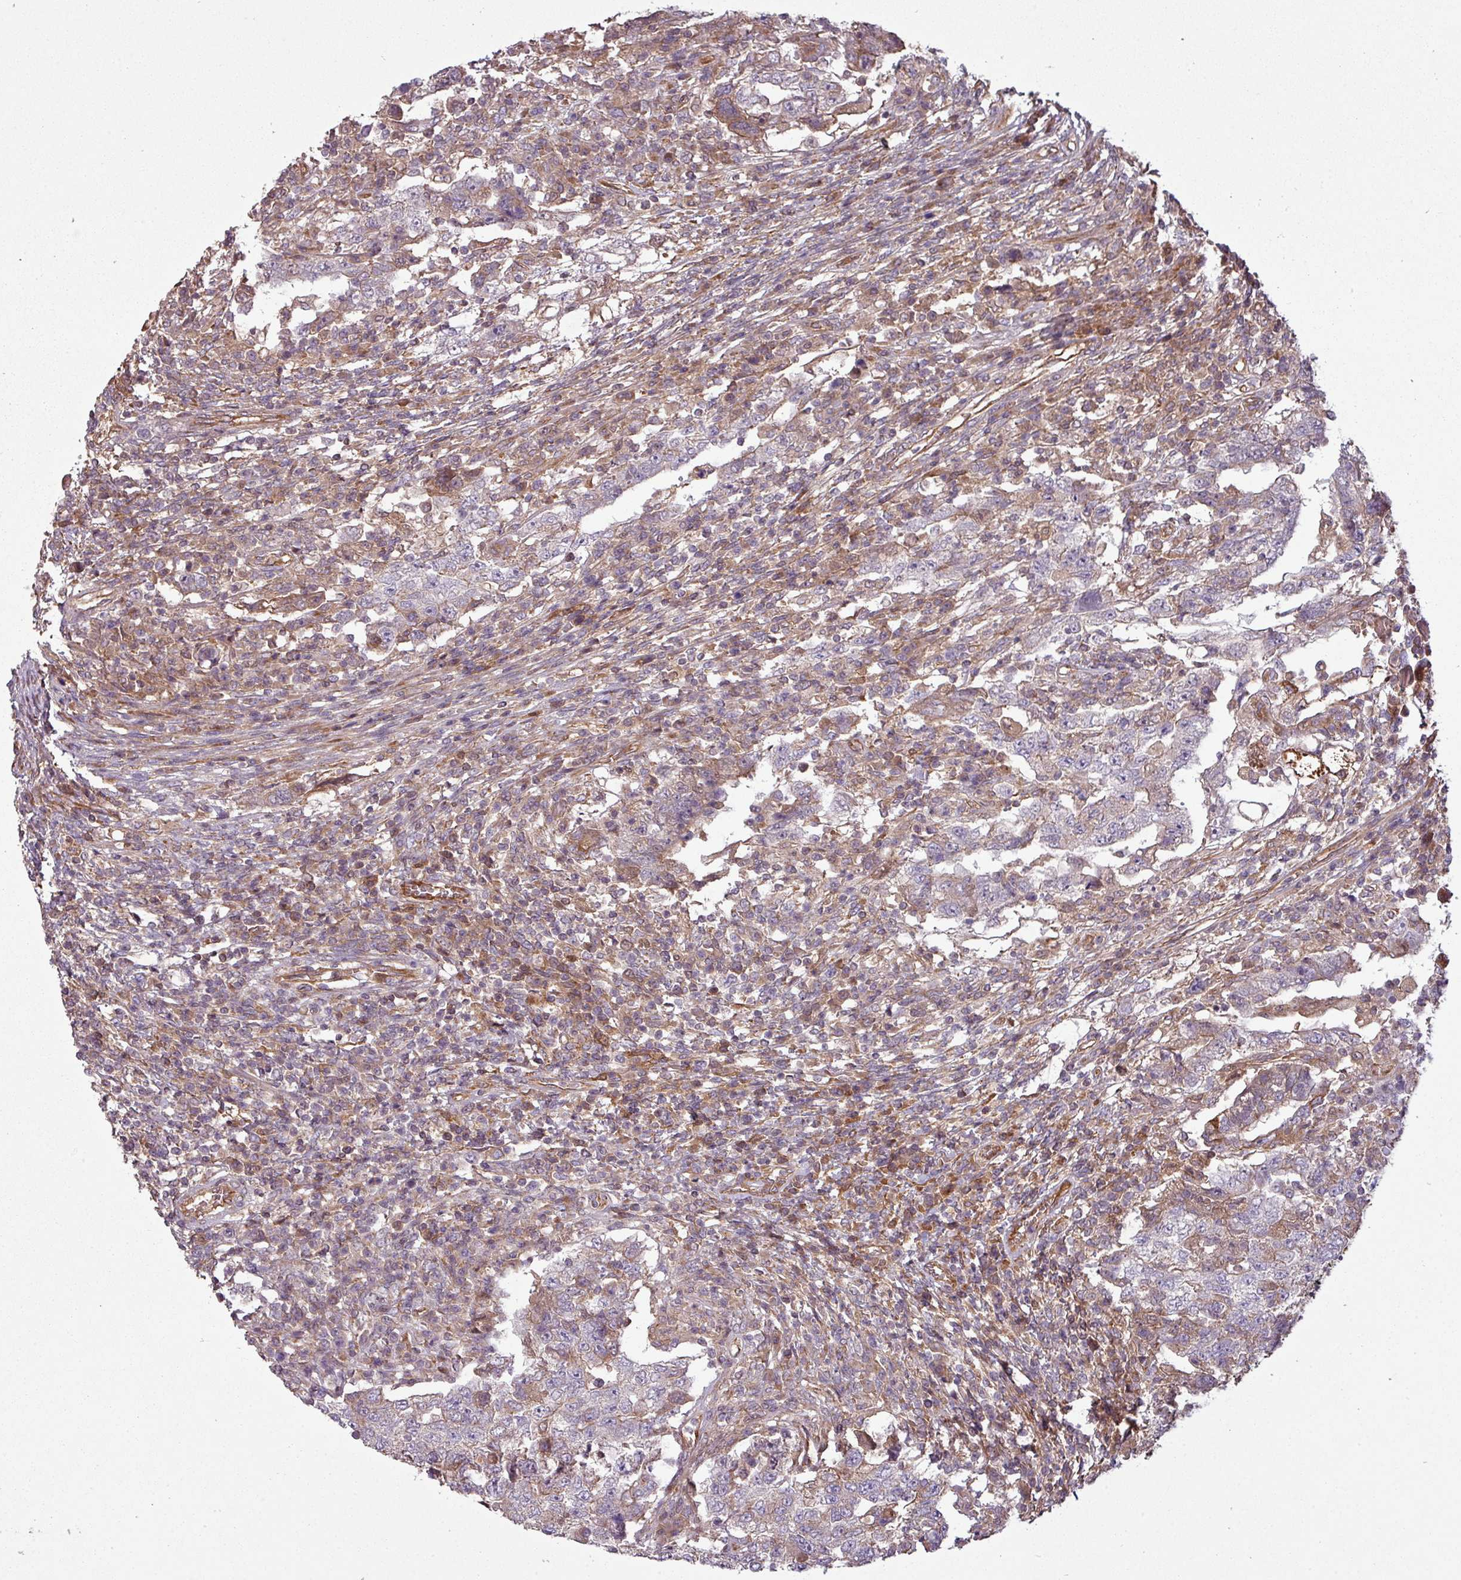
{"staining": {"intensity": "negative", "quantity": "none", "location": "none"}, "tissue": "testis cancer", "cell_type": "Tumor cells", "image_type": "cancer", "snomed": [{"axis": "morphology", "description": "Carcinoma, Embryonal, NOS"}, {"axis": "topography", "description": "Testis"}], "caption": "Testis embryonal carcinoma was stained to show a protein in brown. There is no significant expression in tumor cells. (DAB immunohistochemistry, high magnification).", "gene": "SNRNP25", "patient": {"sex": "male", "age": 26}}